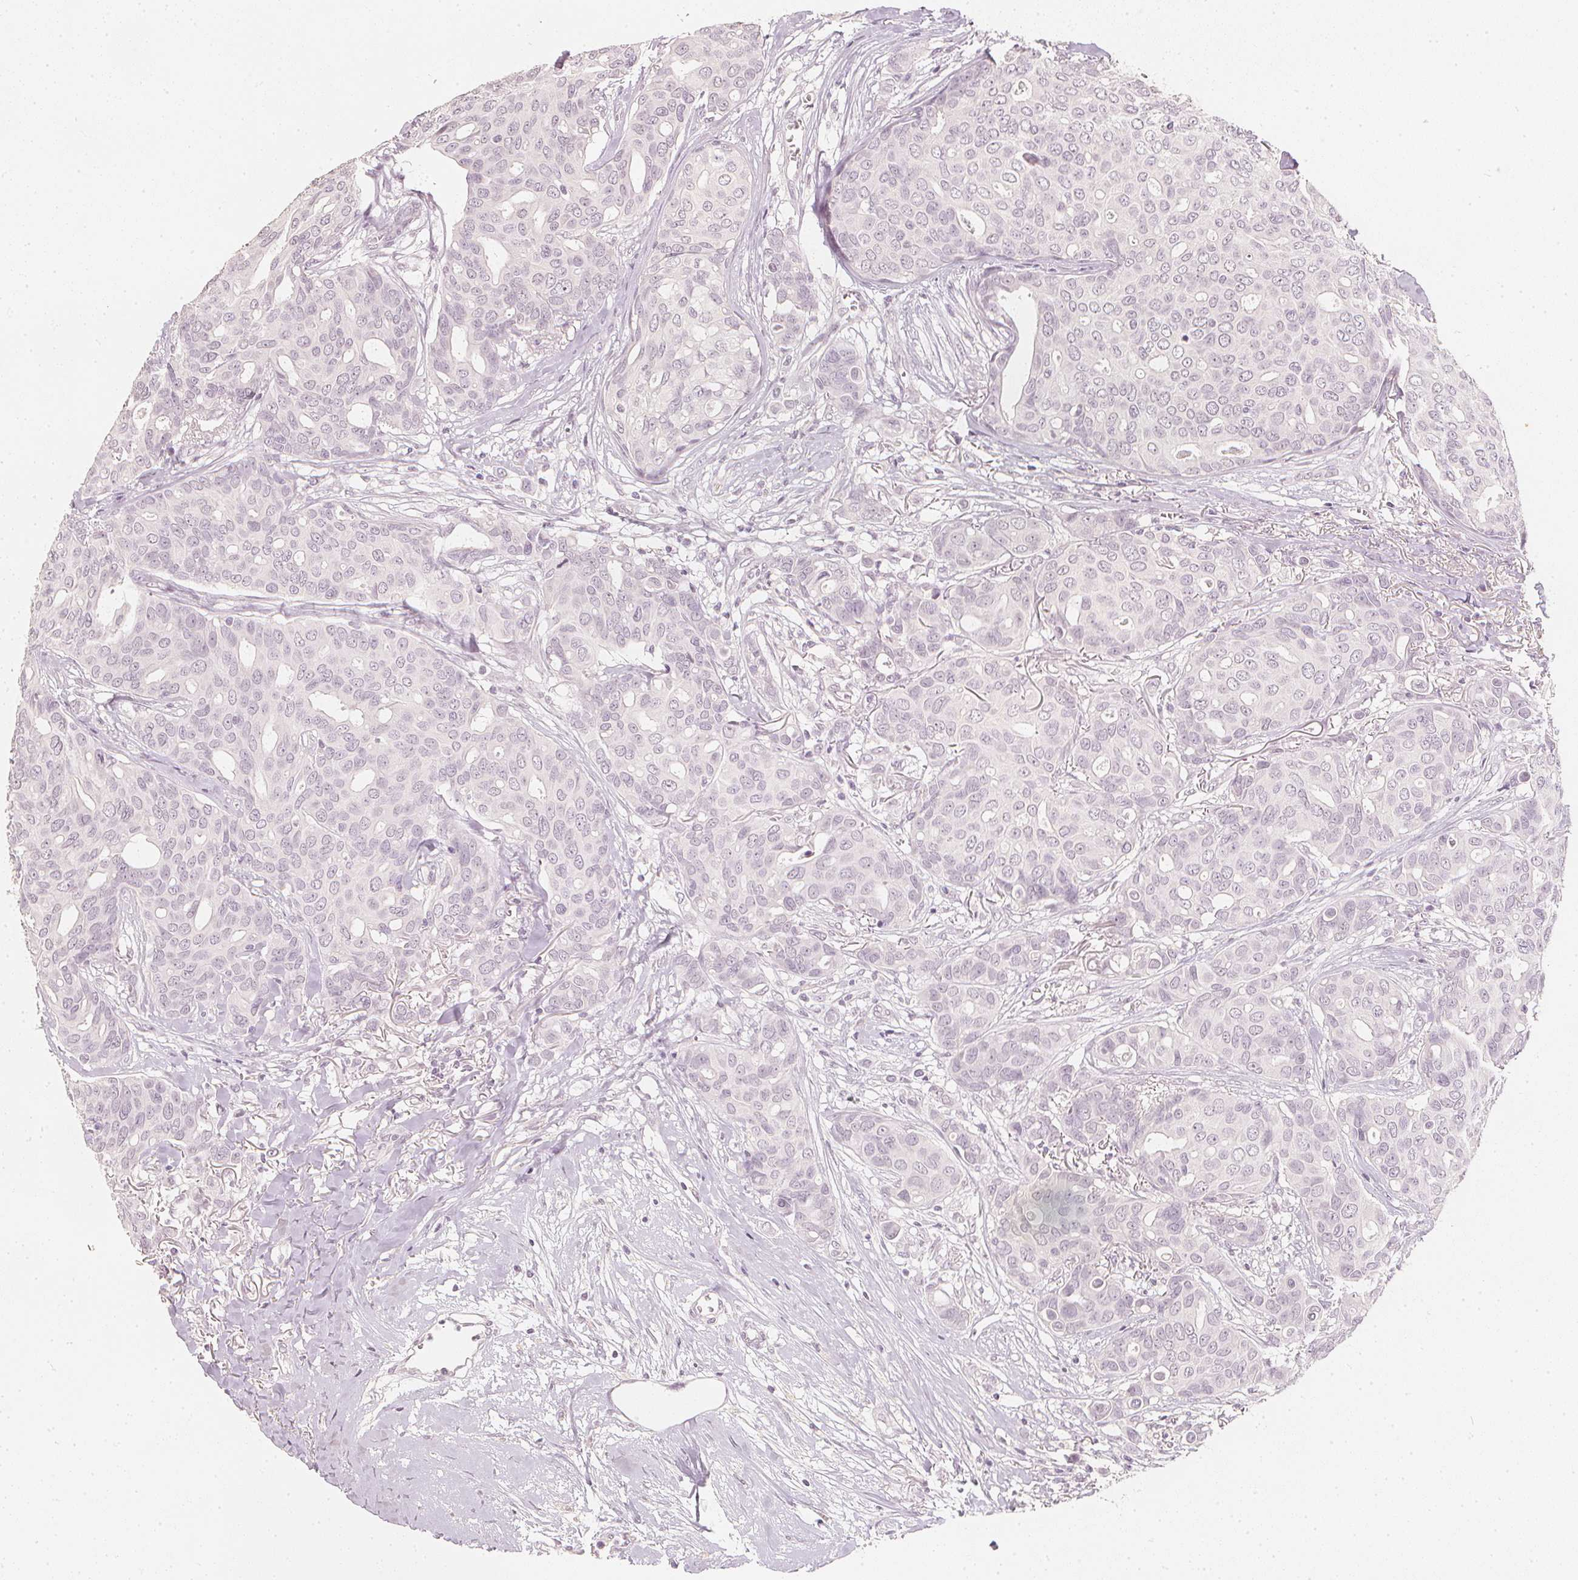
{"staining": {"intensity": "negative", "quantity": "none", "location": "none"}, "tissue": "breast cancer", "cell_type": "Tumor cells", "image_type": "cancer", "snomed": [{"axis": "morphology", "description": "Duct carcinoma"}, {"axis": "topography", "description": "Breast"}], "caption": "Tumor cells are negative for protein expression in human intraductal carcinoma (breast). Brightfield microscopy of IHC stained with DAB (3,3'-diaminobenzidine) (brown) and hematoxylin (blue), captured at high magnification.", "gene": "CALB1", "patient": {"sex": "female", "age": 54}}